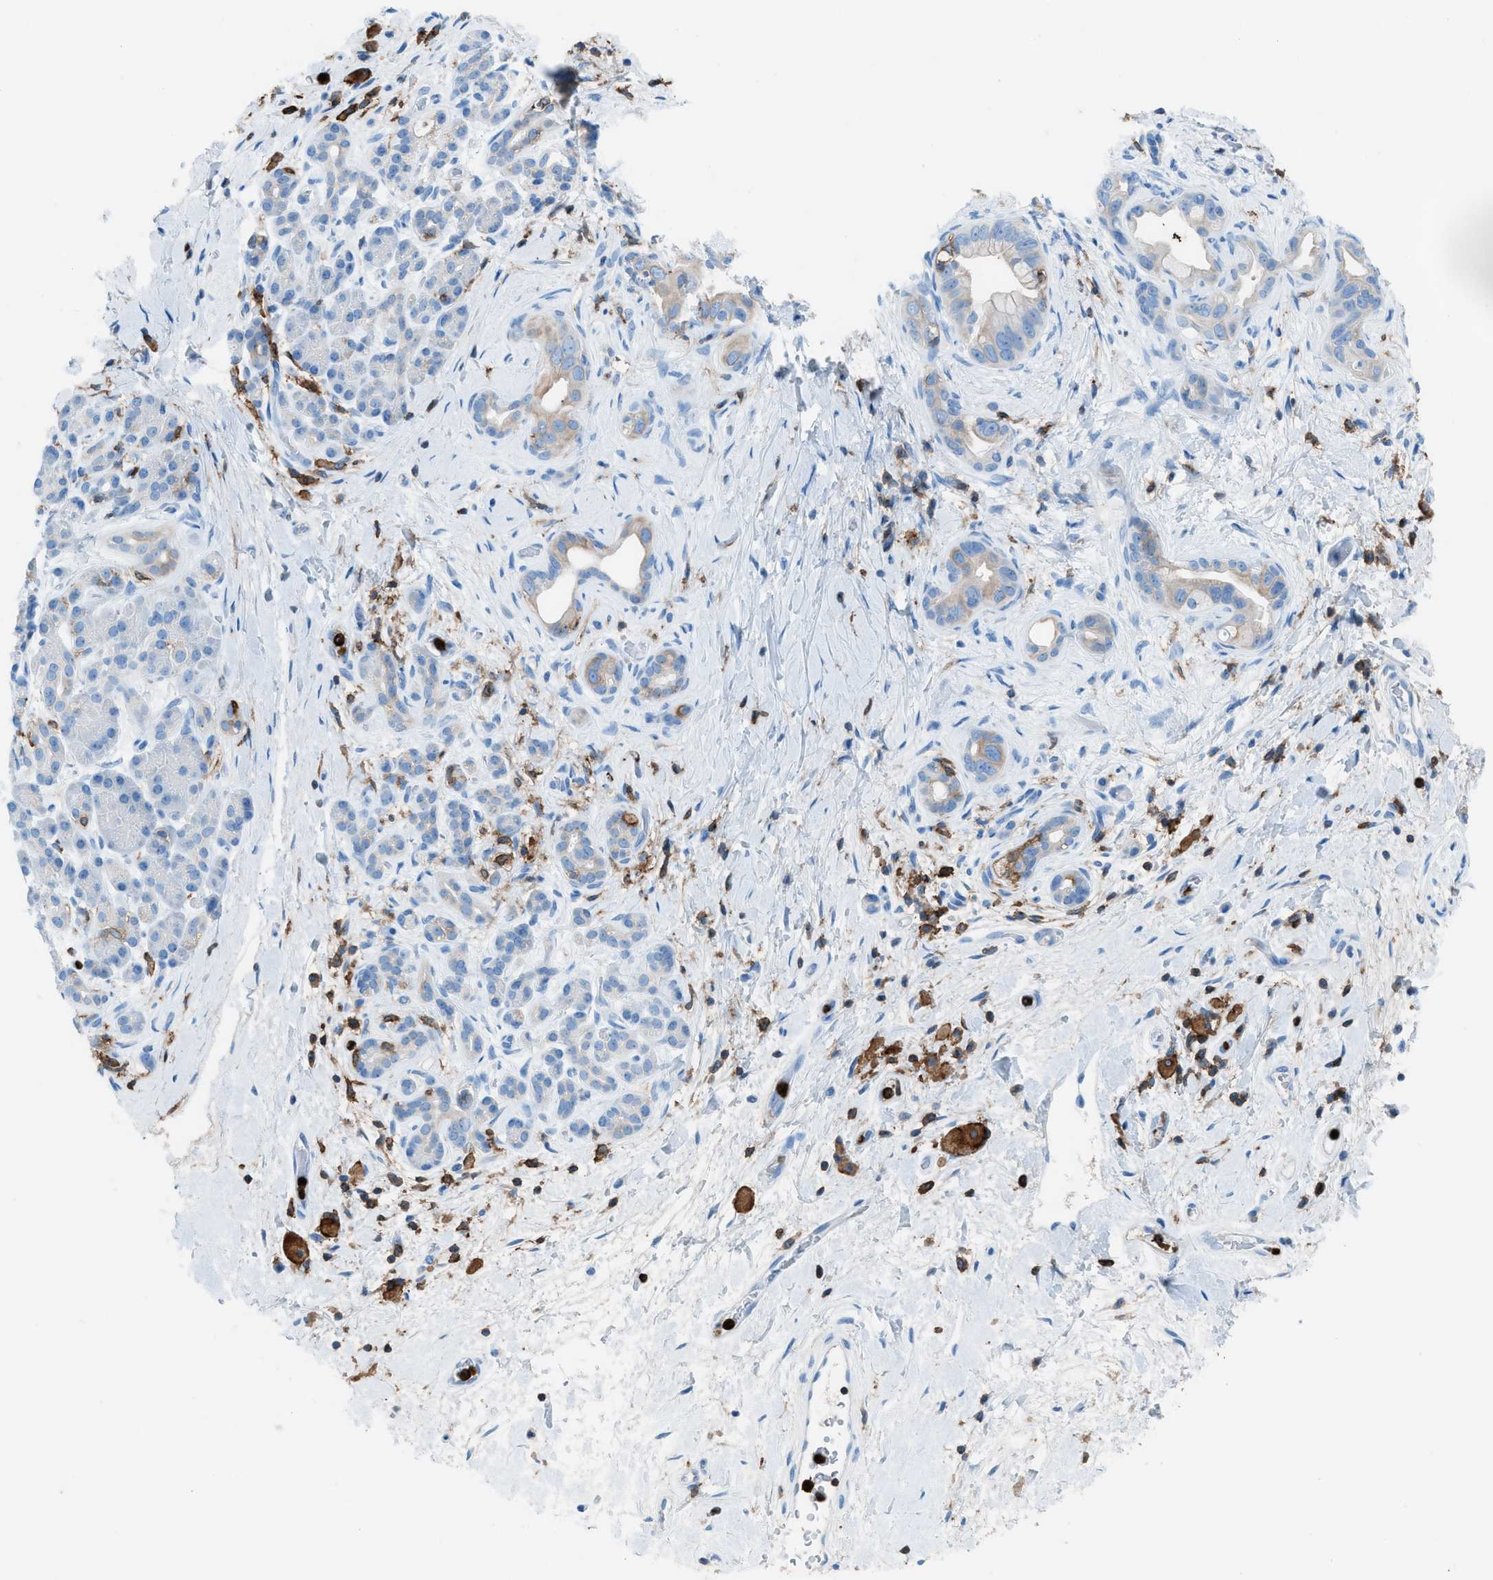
{"staining": {"intensity": "weak", "quantity": ">75%", "location": "cytoplasmic/membranous"}, "tissue": "pancreatic cancer", "cell_type": "Tumor cells", "image_type": "cancer", "snomed": [{"axis": "morphology", "description": "Adenocarcinoma, NOS"}, {"axis": "topography", "description": "Pancreas"}], "caption": "Protein staining exhibits weak cytoplasmic/membranous staining in about >75% of tumor cells in adenocarcinoma (pancreatic).", "gene": "ITGB2", "patient": {"sex": "male", "age": 55}}